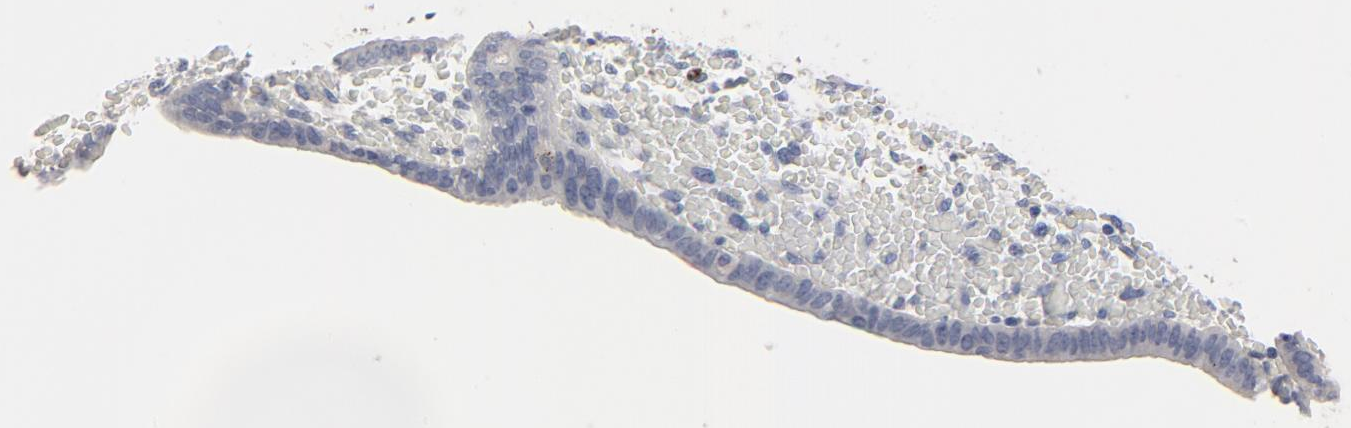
{"staining": {"intensity": "negative", "quantity": "none", "location": "none"}, "tissue": "endometrium", "cell_type": "Cells in endometrial stroma", "image_type": "normal", "snomed": [{"axis": "morphology", "description": "Normal tissue, NOS"}, {"axis": "topography", "description": "Endometrium"}], "caption": "Immunohistochemistry (IHC) histopathology image of normal endometrium: human endometrium stained with DAB (3,3'-diaminobenzidine) shows no significant protein expression in cells in endometrial stroma. (DAB IHC with hematoxylin counter stain).", "gene": "KDR", "patient": {"sex": "female", "age": 42}}